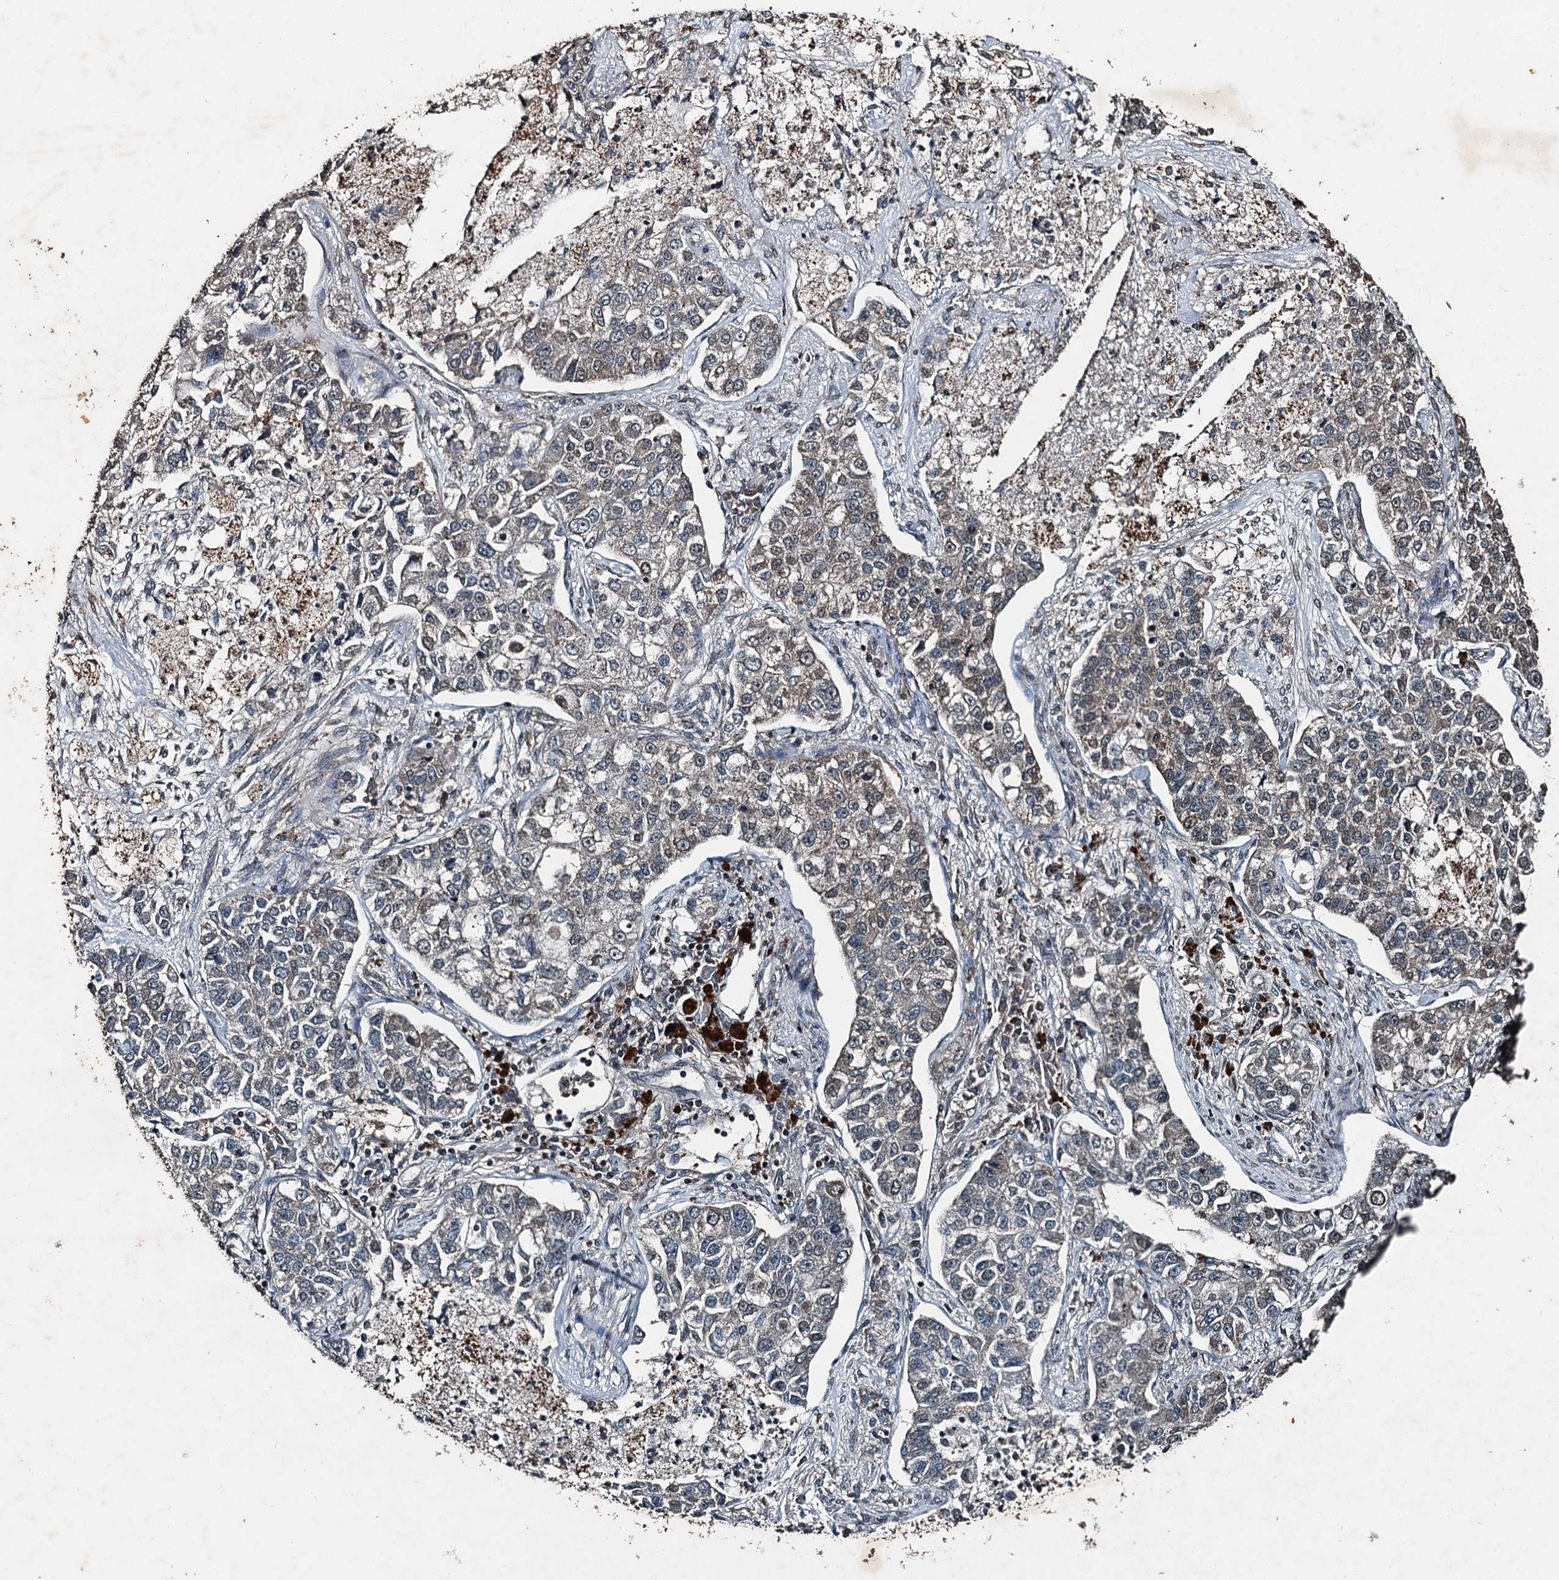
{"staining": {"intensity": "weak", "quantity": "<25%", "location": "cytoplasmic/membranous"}, "tissue": "lung cancer", "cell_type": "Tumor cells", "image_type": "cancer", "snomed": [{"axis": "morphology", "description": "Adenocarcinoma, NOS"}, {"axis": "topography", "description": "Lung"}], "caption": "Human lung adenocarcinoma stained for a protein using immunohistochemistry (IHC) shows no staining in tumor cells.", "gene": "TCTN1", "patient": {"sex": "male", "age": 49}}